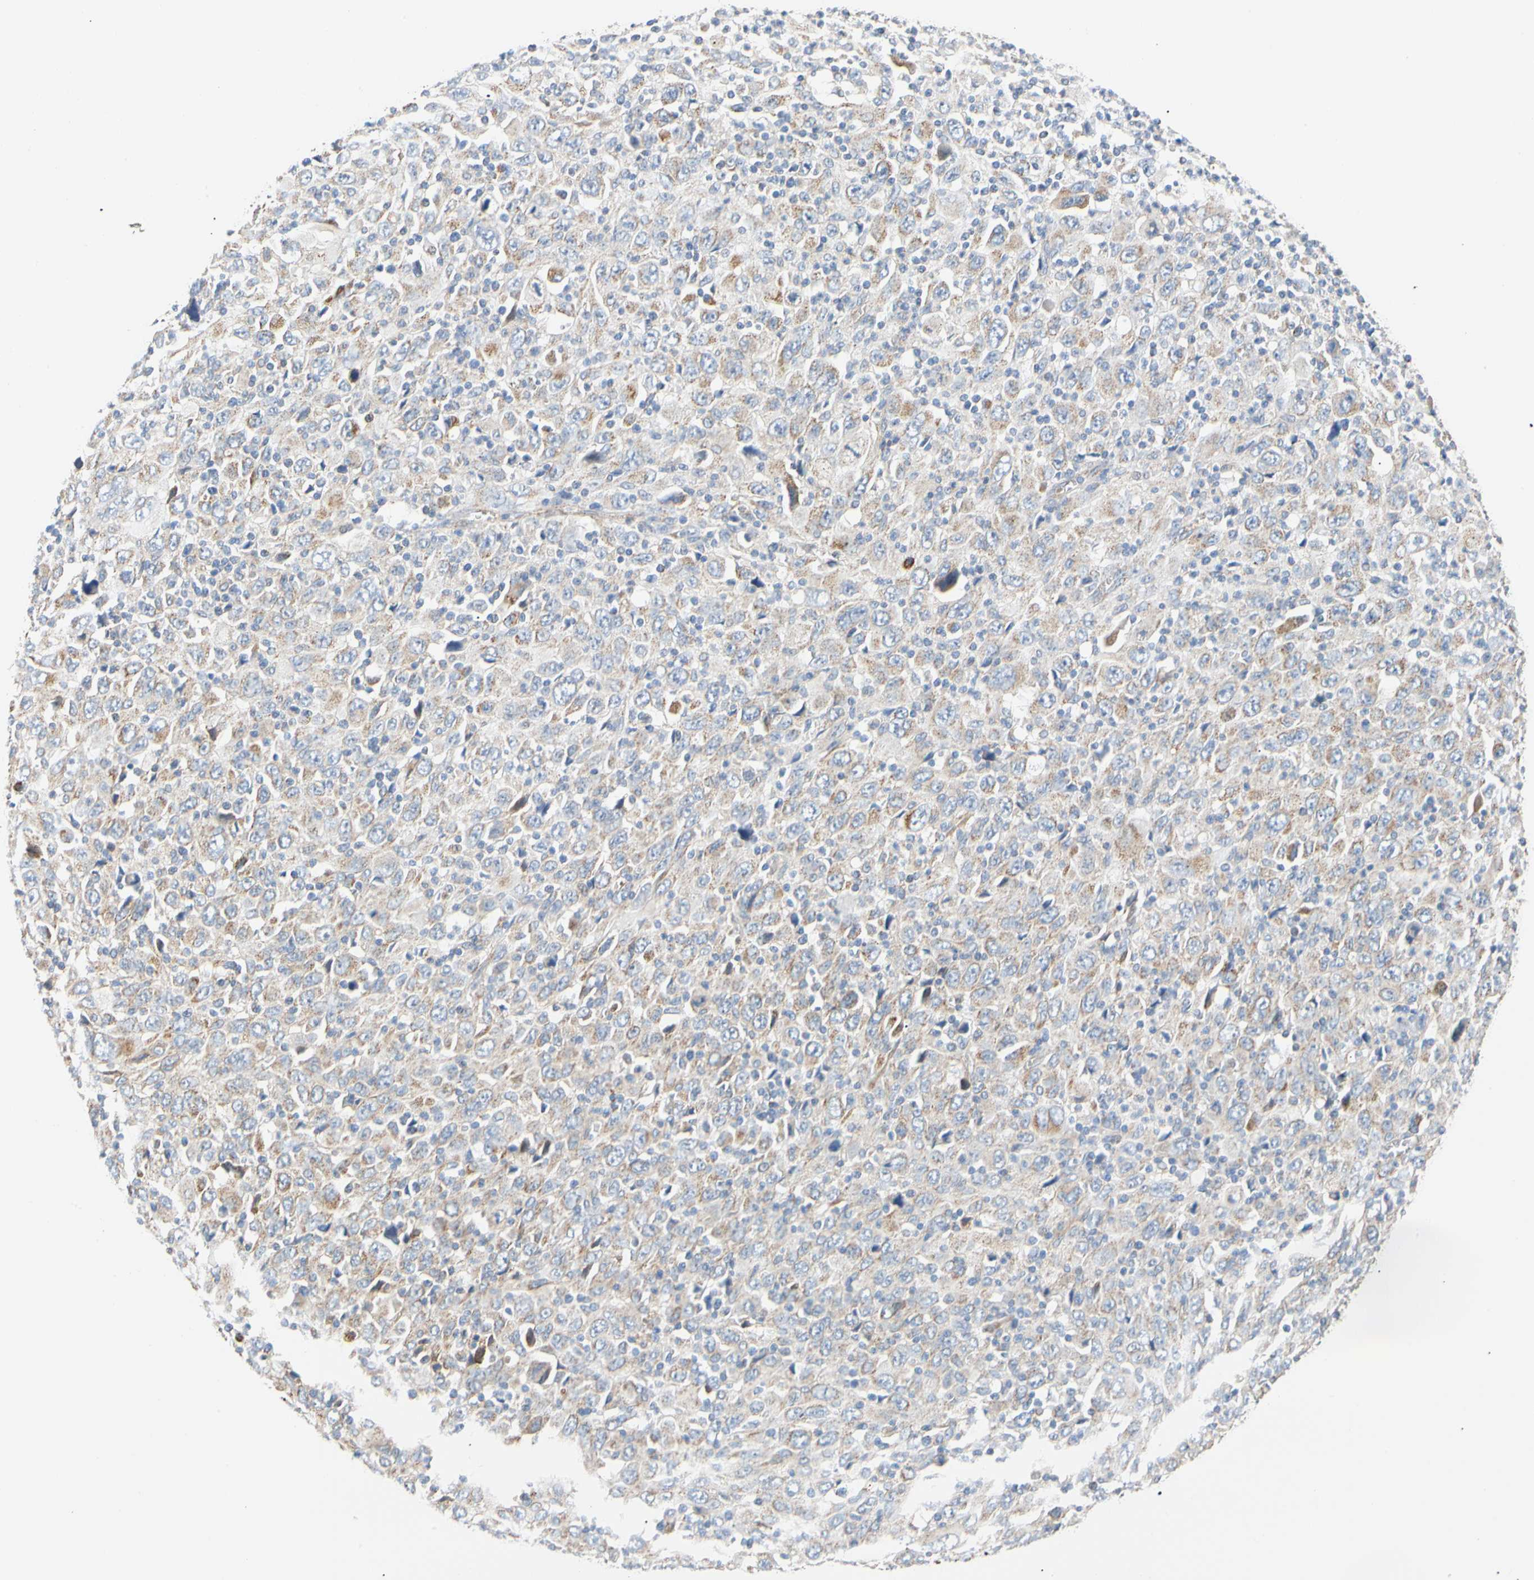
{"staining": {"intensity": "weak", "quantity": ">75%", "location": "cytoplasmic/membranous"}, "tissue": "melanoma", "cell_type": "Tumor cells", "image_type": "cancer", "snomed": [{"axis": "morphology", "description": "Malignant melanoma, Metastatic site"}, {"axis": "topography", "description": "Skin"}], "caption": "Immunohistochemistry micrograph of neoplastic tissue: malignant melanoma (metastatic site) stained using IHC displays low levels of weak protein expression localized specifically in the cytoplasmic/membranous of tumor cells, appearing as a cytoplasmic/membranous brown color.", "gene": "ACAT1", "patient": {"sex": "female", "age": 56}}